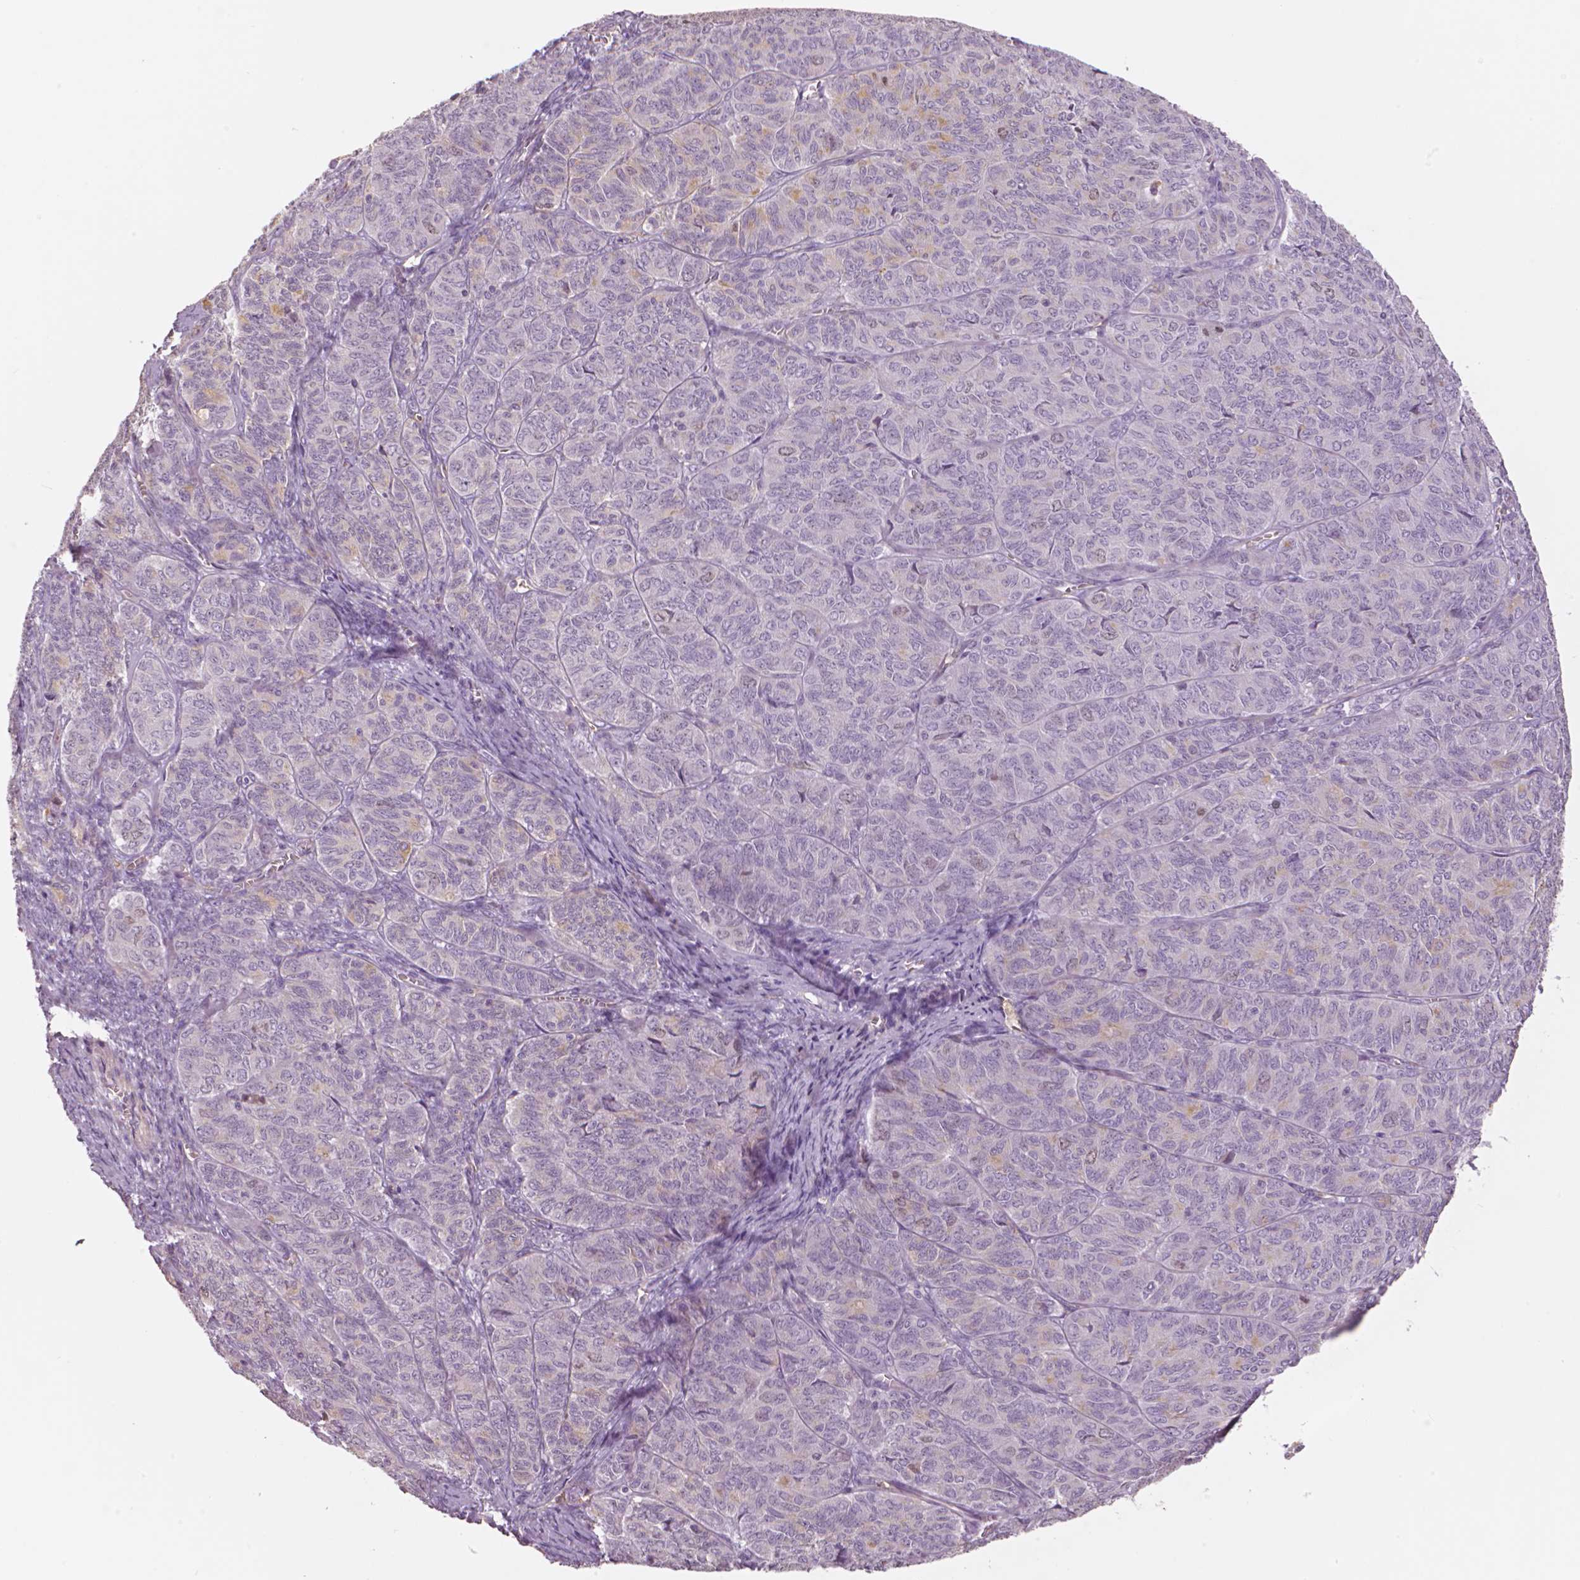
{"staining": {"intensity": "negative", "quantity": "none", "location": "none"}, "tissue": "ovarian cancer", "cell_type": "Tumor cells", "image_type": "cancer", "snomed": [{"axis": "morphology", "description": "Carcinoma, endometroid"}, {"axis": "topography", "description": "Ovary"}], "caption": "An IHC micrograph of endometroid carcinoma (ovarian) is shown. There is no staining in tumor cells of endometroid carcinoma (ovarian).", "gene": "MKI67", "patient": {"sex": "female", "age": 80}}